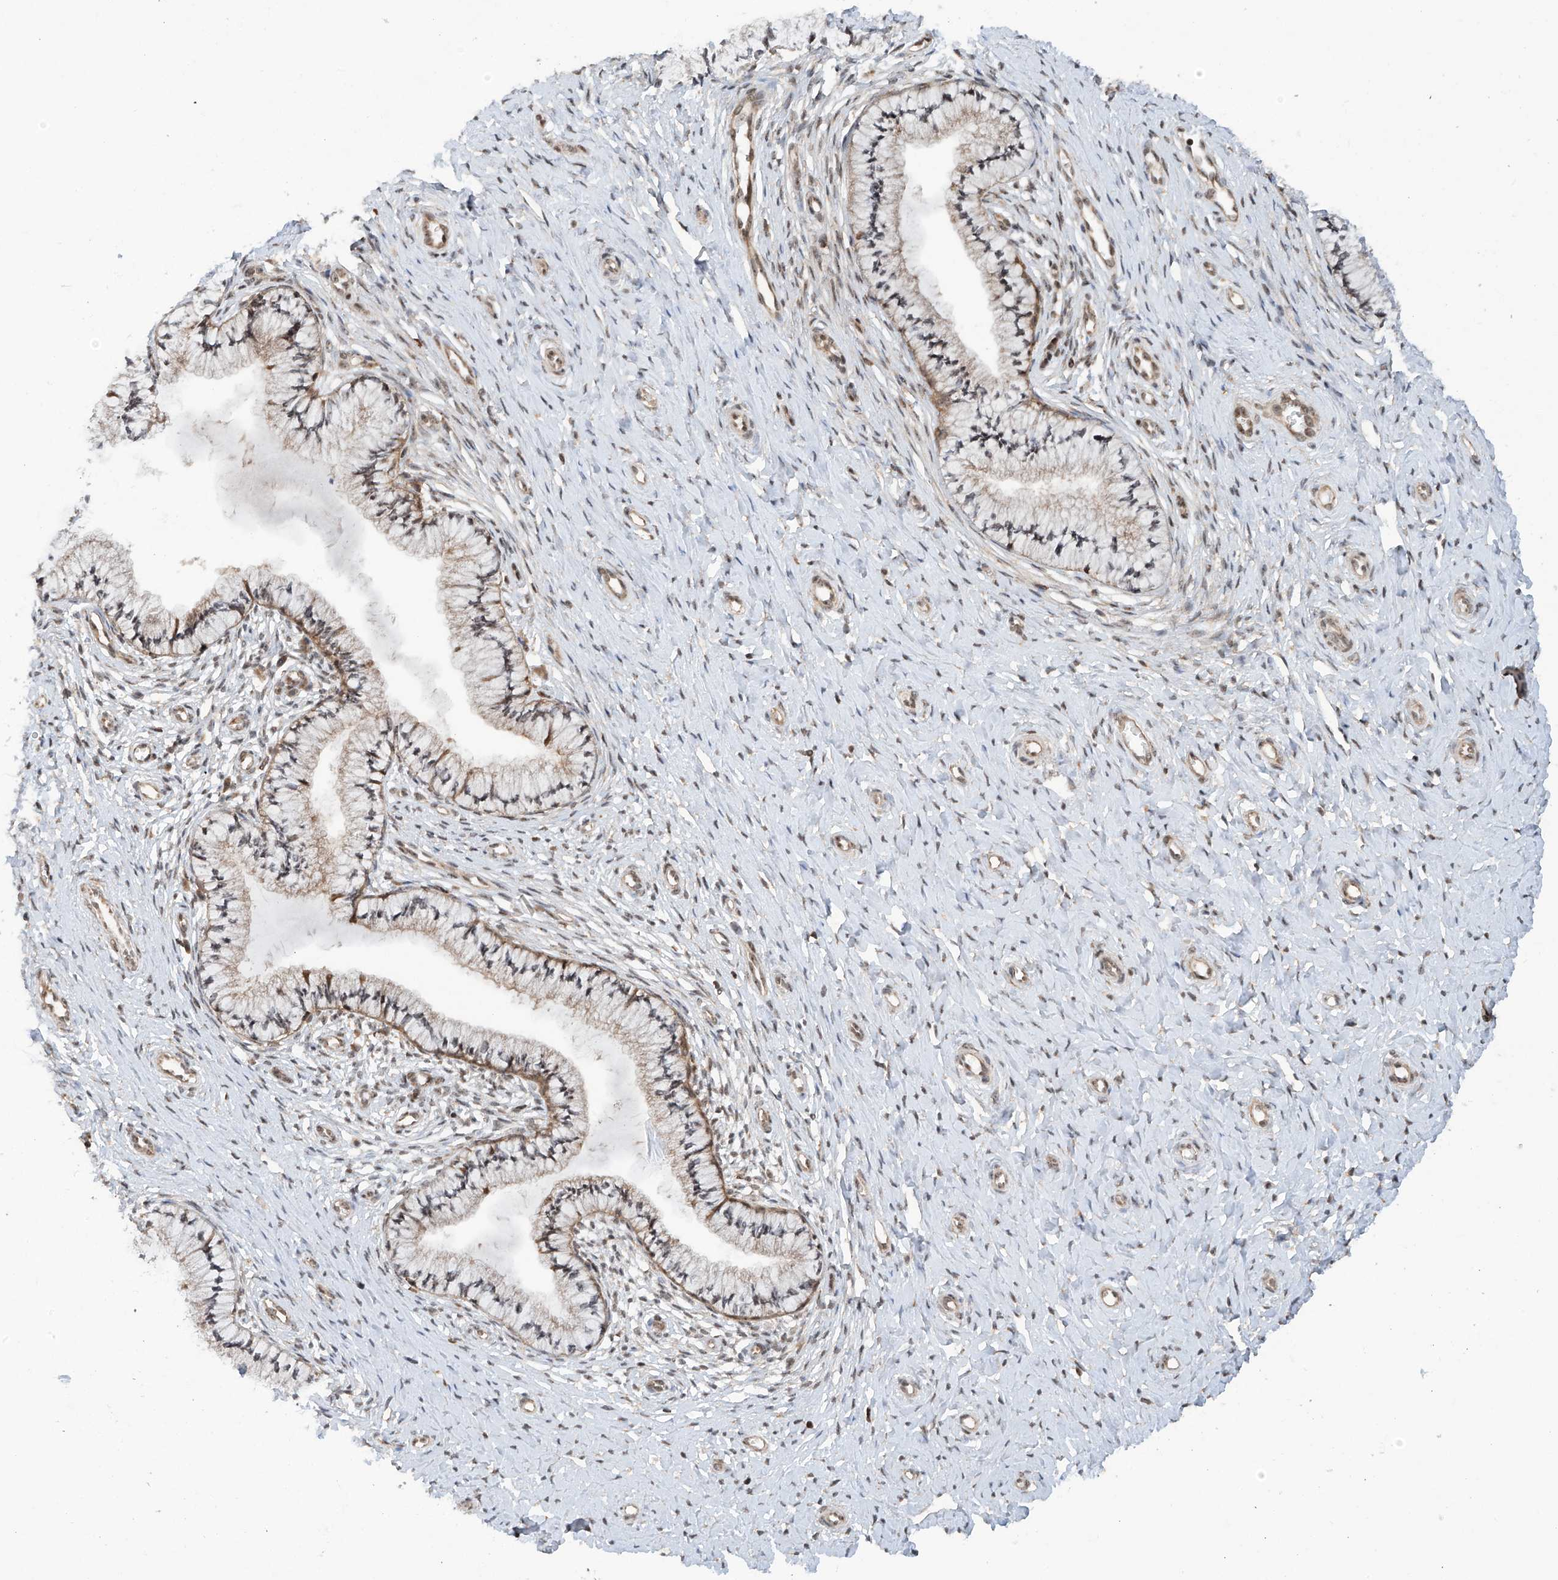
{"staining": {"intensity": "weak", "quantity": ">75%", "location": "cytoplasmic/membranous"}, "tissue": "cervix", "cell_type": "Glandular cells", "image_type": "normal", "snomed": [{"axis": "morphology", "description": "Normal tissue, NOS"}, {"axis": "topography", "description": "Cervix"}], "caption": "Protein positivity by immunohistochemistry reveals weak cytoplasmic/membranous staining in approximately >75% of glandular cells in benign cervix.", "gene": "C1orf131", "patient": {"sex": "female", "age": 36}}